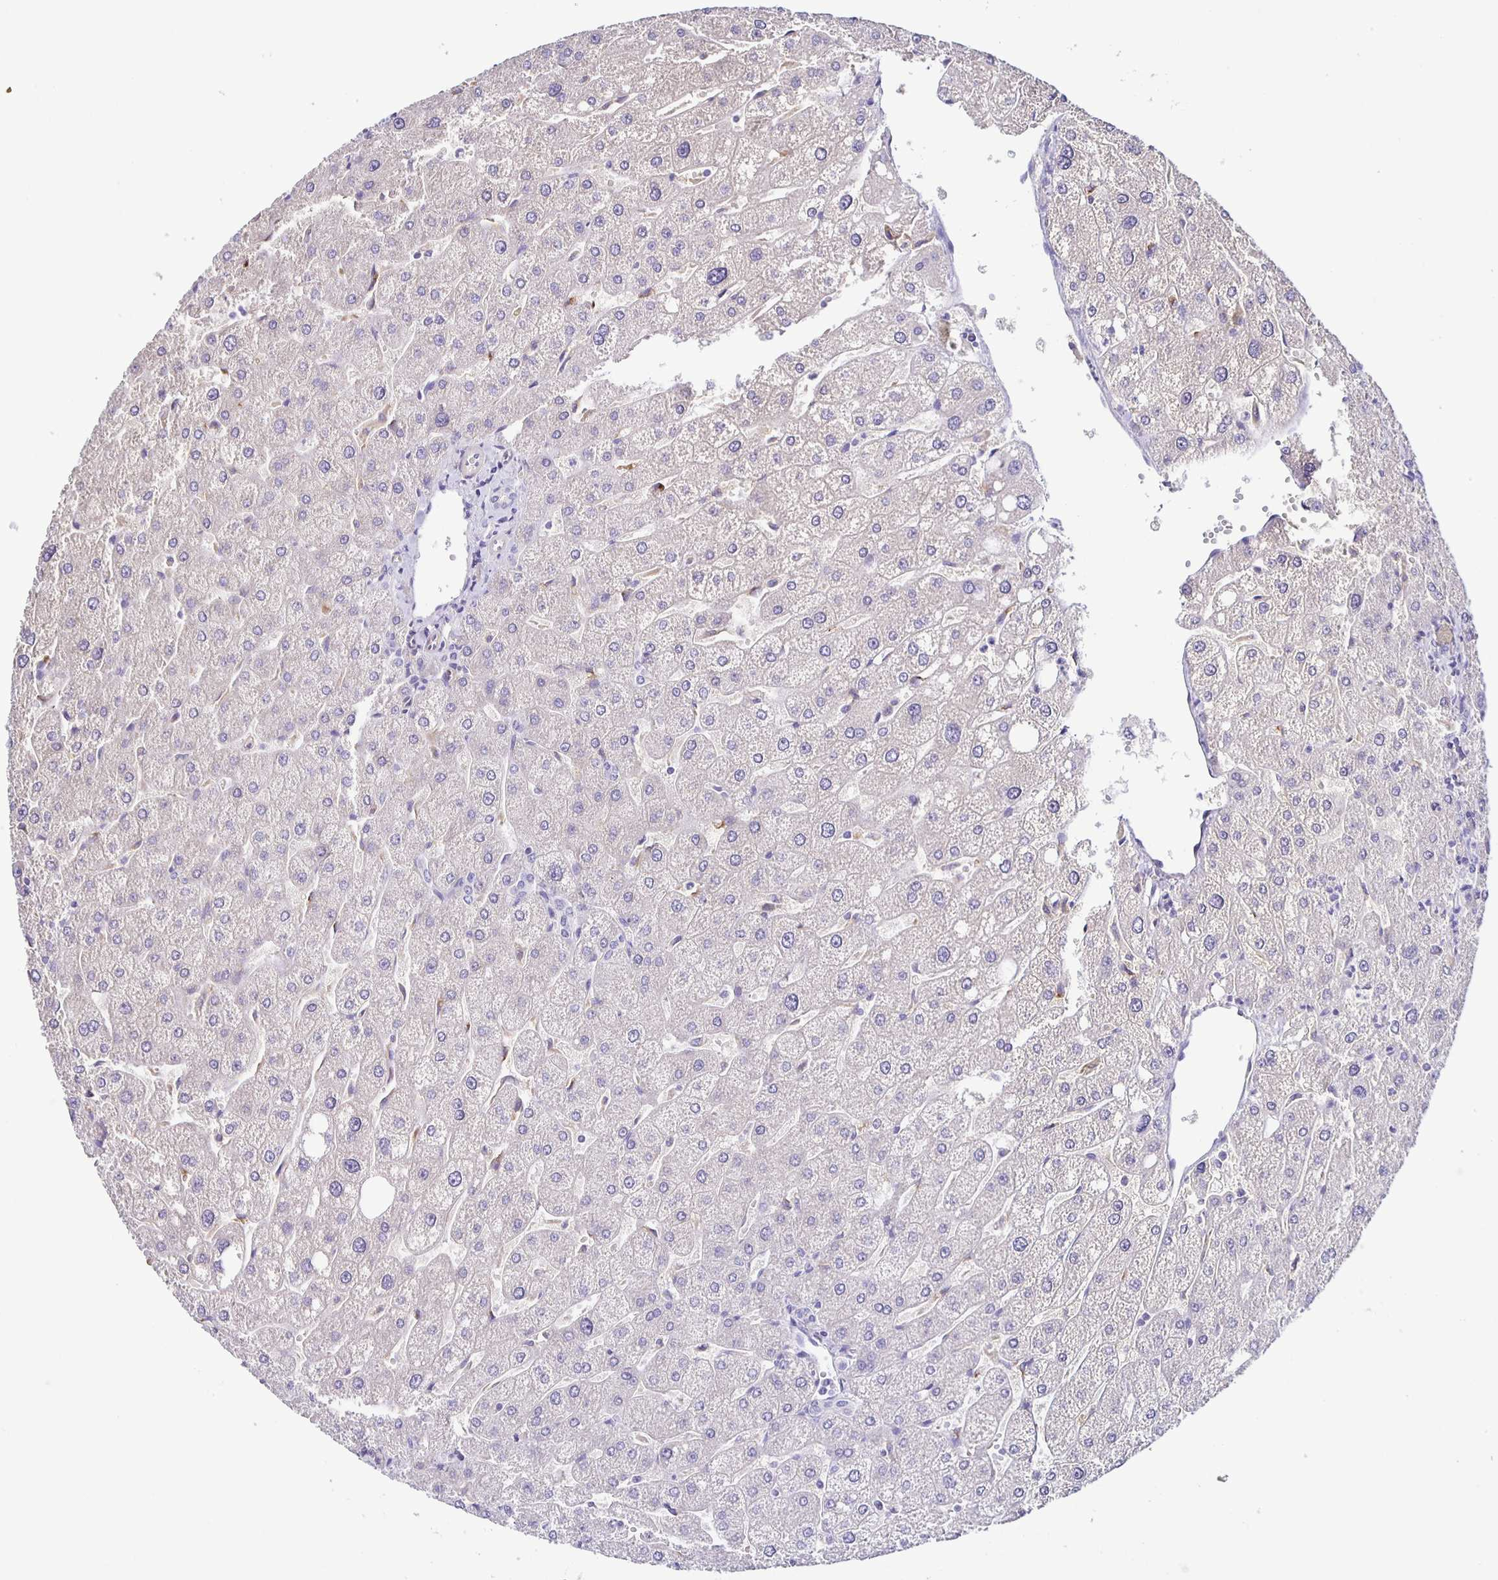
{"staining": {"intensity": "negative", "quantity": "none", "location": "none"}, "tissue": "liver", "cell_type": "Cholangiocytes", "image_type": "normal", "snomed": [{"axis": "morphology", "description": "Normal tissue, NOS"}, {"axis": "topography", "description": "Liver"}], "caption": "Immunohistochemistry (IHC) image of unremarkable liver: liver stained with DAB shows no significant protein staining in cholangiocytes. (DAB (3,3'-diaminobenzidine) immunohistochemistry (IHC), high magnification).", "gene": "BOLL", "patient": {"sex": "male", "age": 67}}